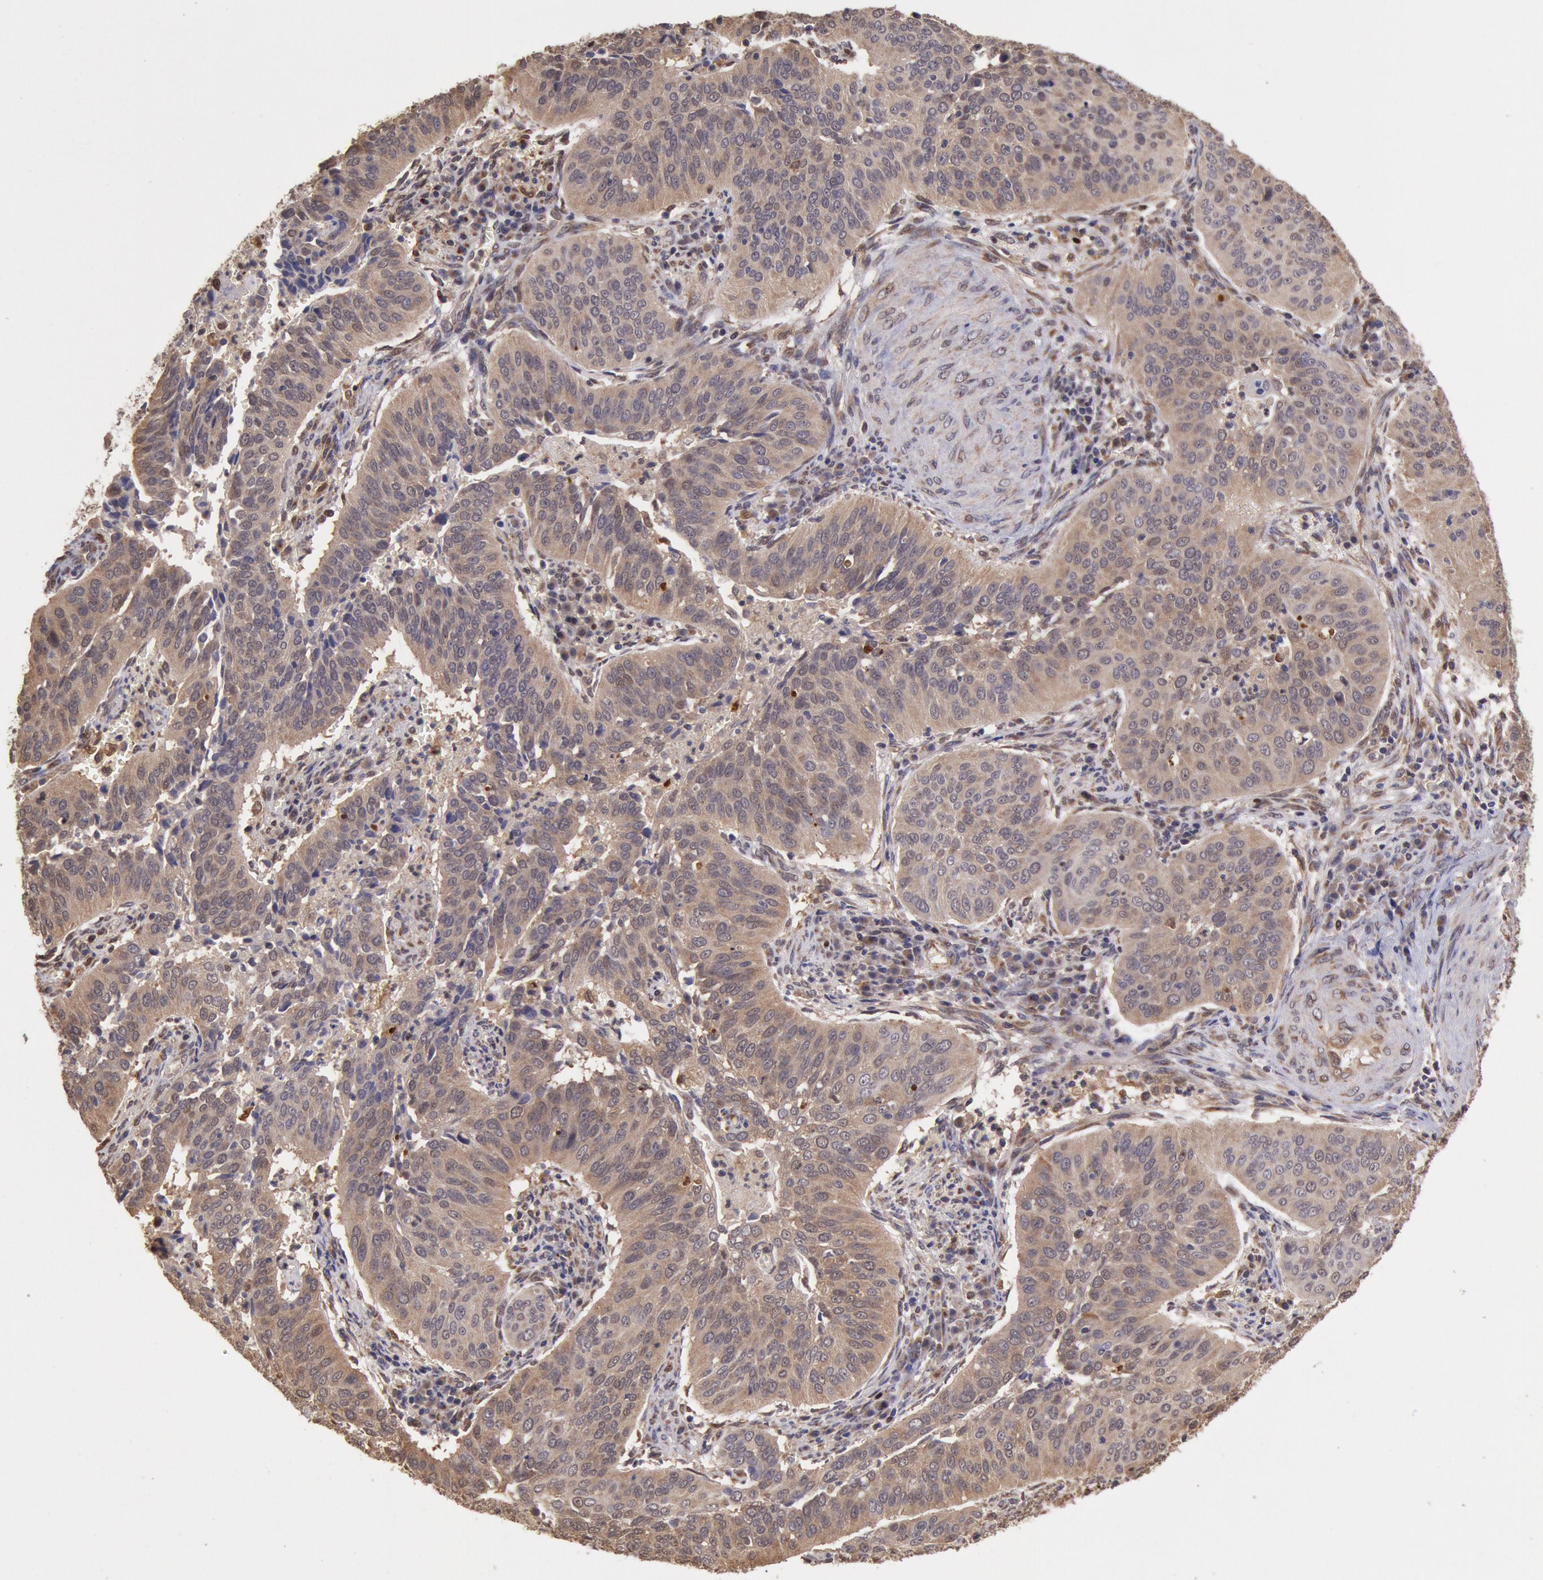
{"staining": {"intensity": "strong", "quantity": ">75%", "location": "cytoplasmic/membranous"}, "tissue": "cervical cancer", "cell_type": "Tumor cells", "image_type": "cancer", "snomed": [{"axis": "morphology", "description": "Squamous cell carcinoma, NOS"}, {"axis": "topography", "description": "Cervix"}], "caption": "Immunohistochemical staining of cervical cancer (squamous cell carcinoma) displays high levels of strong cytoplasmic/membranous staining in approximately >75% of tumor cells. The staining is performed using DAB brown chromogen to label protein expression. The nuclei are counter-stained blue using hematoxylin.", "gene": "COMT", "patient": {"sex": "female", "age": 39}}